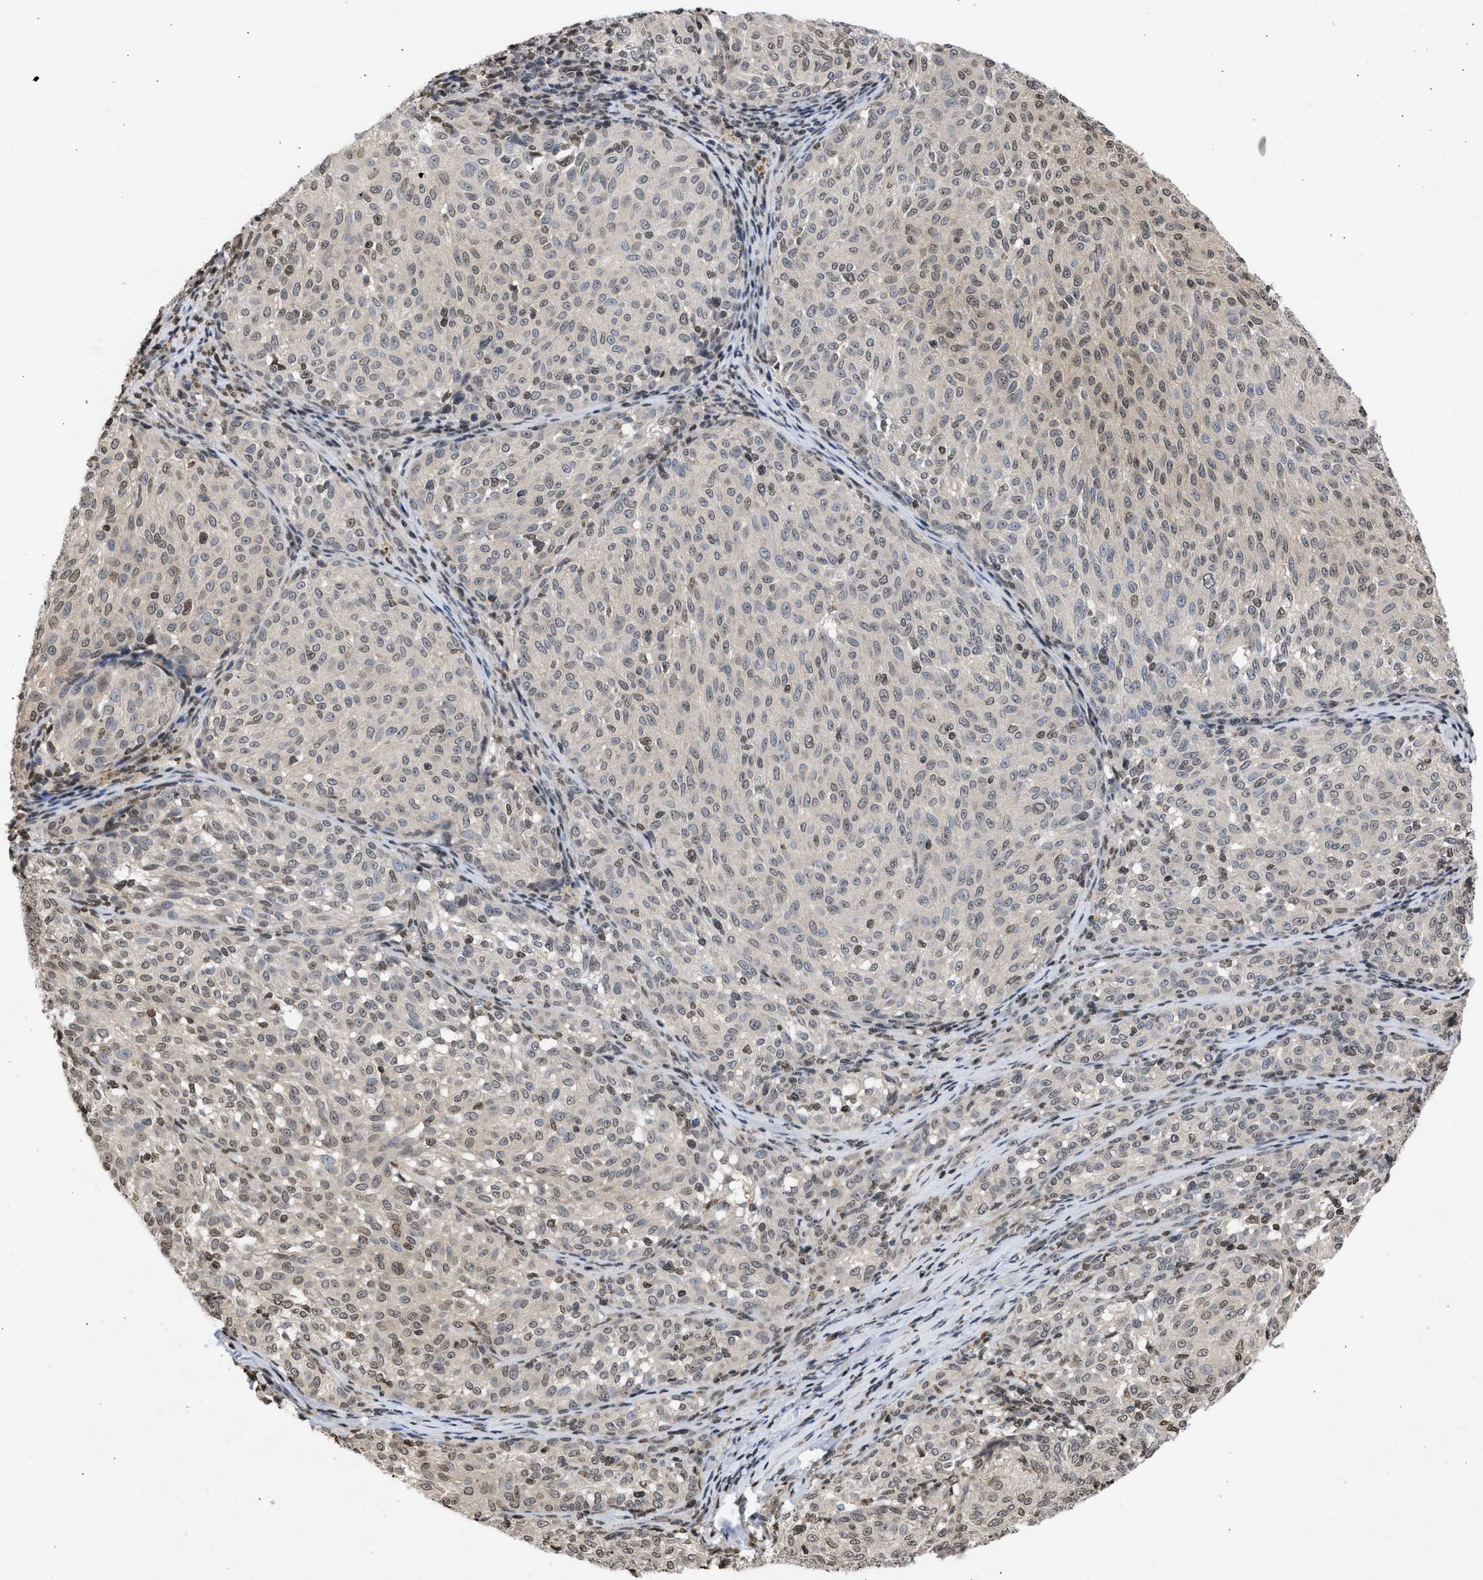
{"staining": {"intensity": "weak", "quantity": "25%-75%", "location": "nuclear"}, "tissue": "melanoma", "cell_type": "Tumor cells", "image_type": "cancer", "snomed": [{"axis": "morphology", "description": "Malignant melanoma, NOS"}, {"axis": "topography", "description": "Skin"}], "caption": "Brown immunohistochemical staining in malignant melanoma reveals weak nuclear staining in about 25%-75% of tumor cells. The staining is performed using DAB (3,3'-diaminobenzidine) brown chromogen to label protein expression. The nuclei are counter-stained blue using hematoxylin.", "gene": "NUP35", "patient": {"sex": "female", "age": 72}}